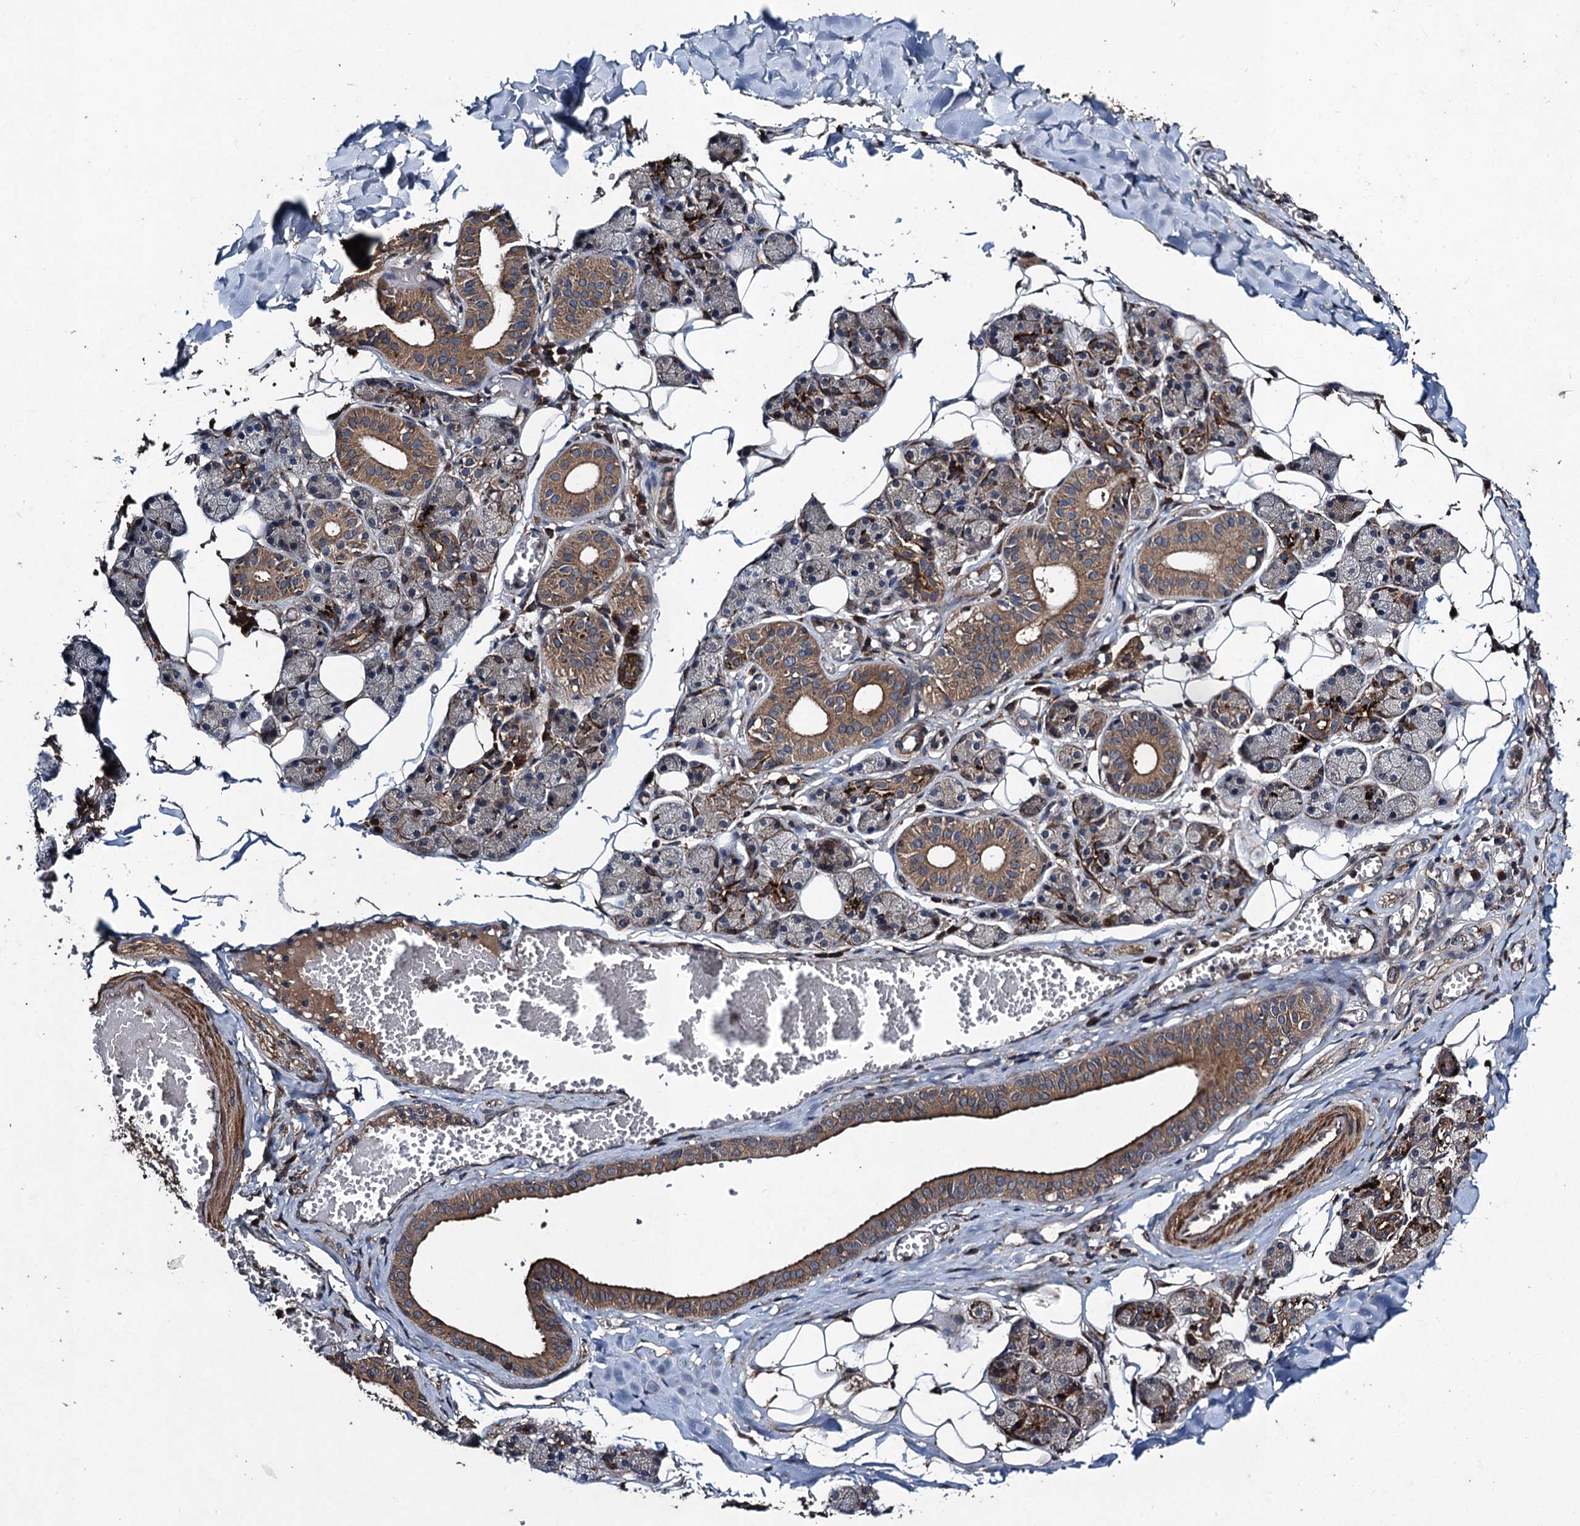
{"staining": {"intensity": "moderate", "quantity": "25%-75%", "location": "cytoplasmic/membranous"}, "tissue": "salivary gland", "cell_type": "Glandular cells", "image_type": "normal", "snomed": [{"axis": "morphology", "description": "Normal tissue, NOS"}, {"axis": "topography", "description": "Salivary gland"}], "caption": "Immunohistochemical staining of unremarkable salivary gland displays medium levels of moderate cytoplasmic/membranous positivity in approximately 25%-75% of glandular cells.", "gene": "CNTN5", "patient": {"sex": "female", "age": 33}}